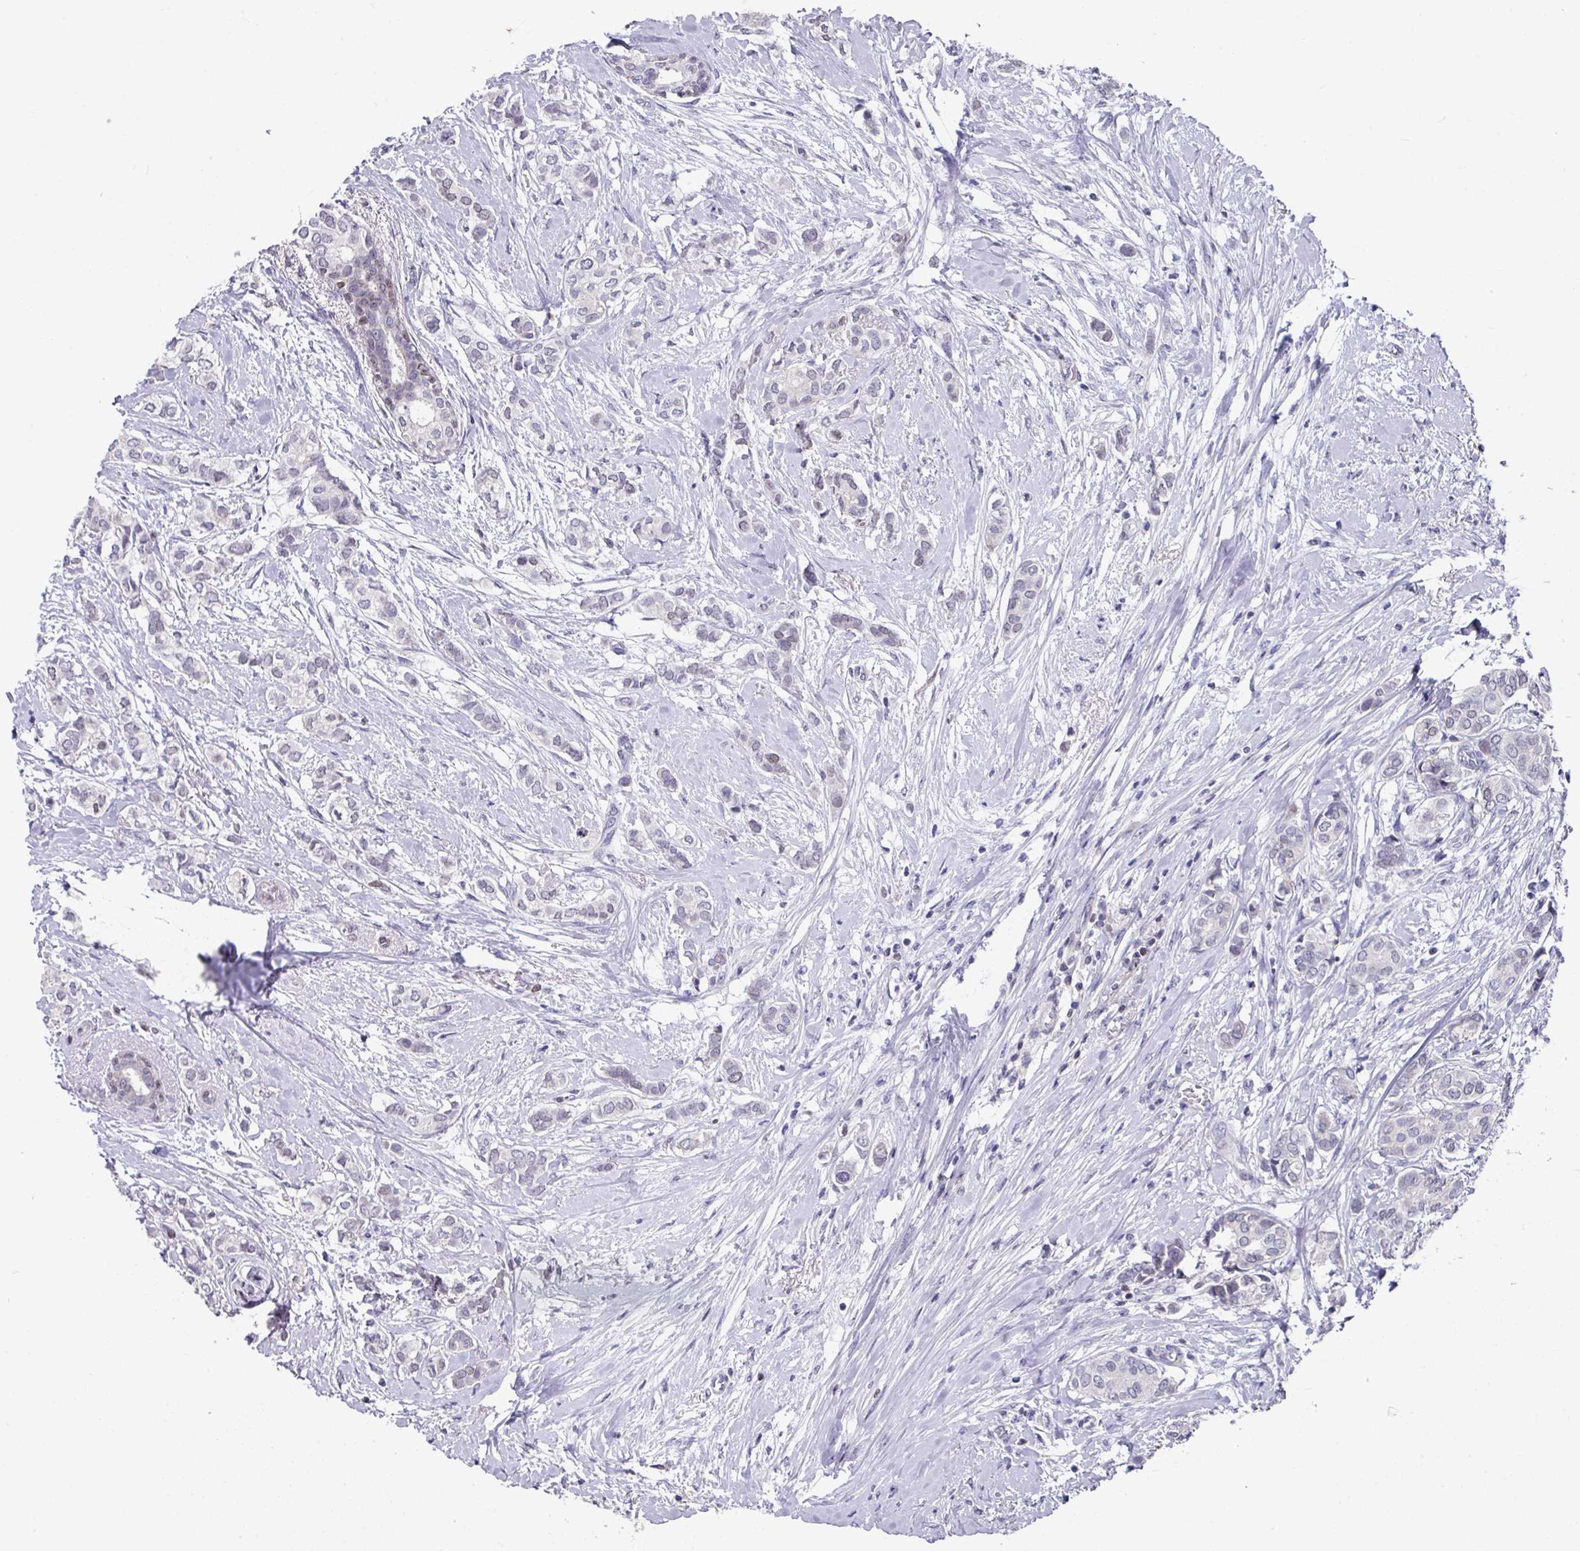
{"staining": {"intensity": "negative", "quantity": "none", "location": "none"}, "tissue": "breast cancer", "cell_type": "Tumor cells", "image_type": "cancer", "snomed": [{"axis": "morphology", "description": "Duct carcinoma"}, {"axis": "topography", "description": "Breast"}], "caption": "Tumor cells show no significant positivity in invasive ductal carcinoma (breast).", "gene": "CBX7", "patient": {"sex": "female", "age": 73}}